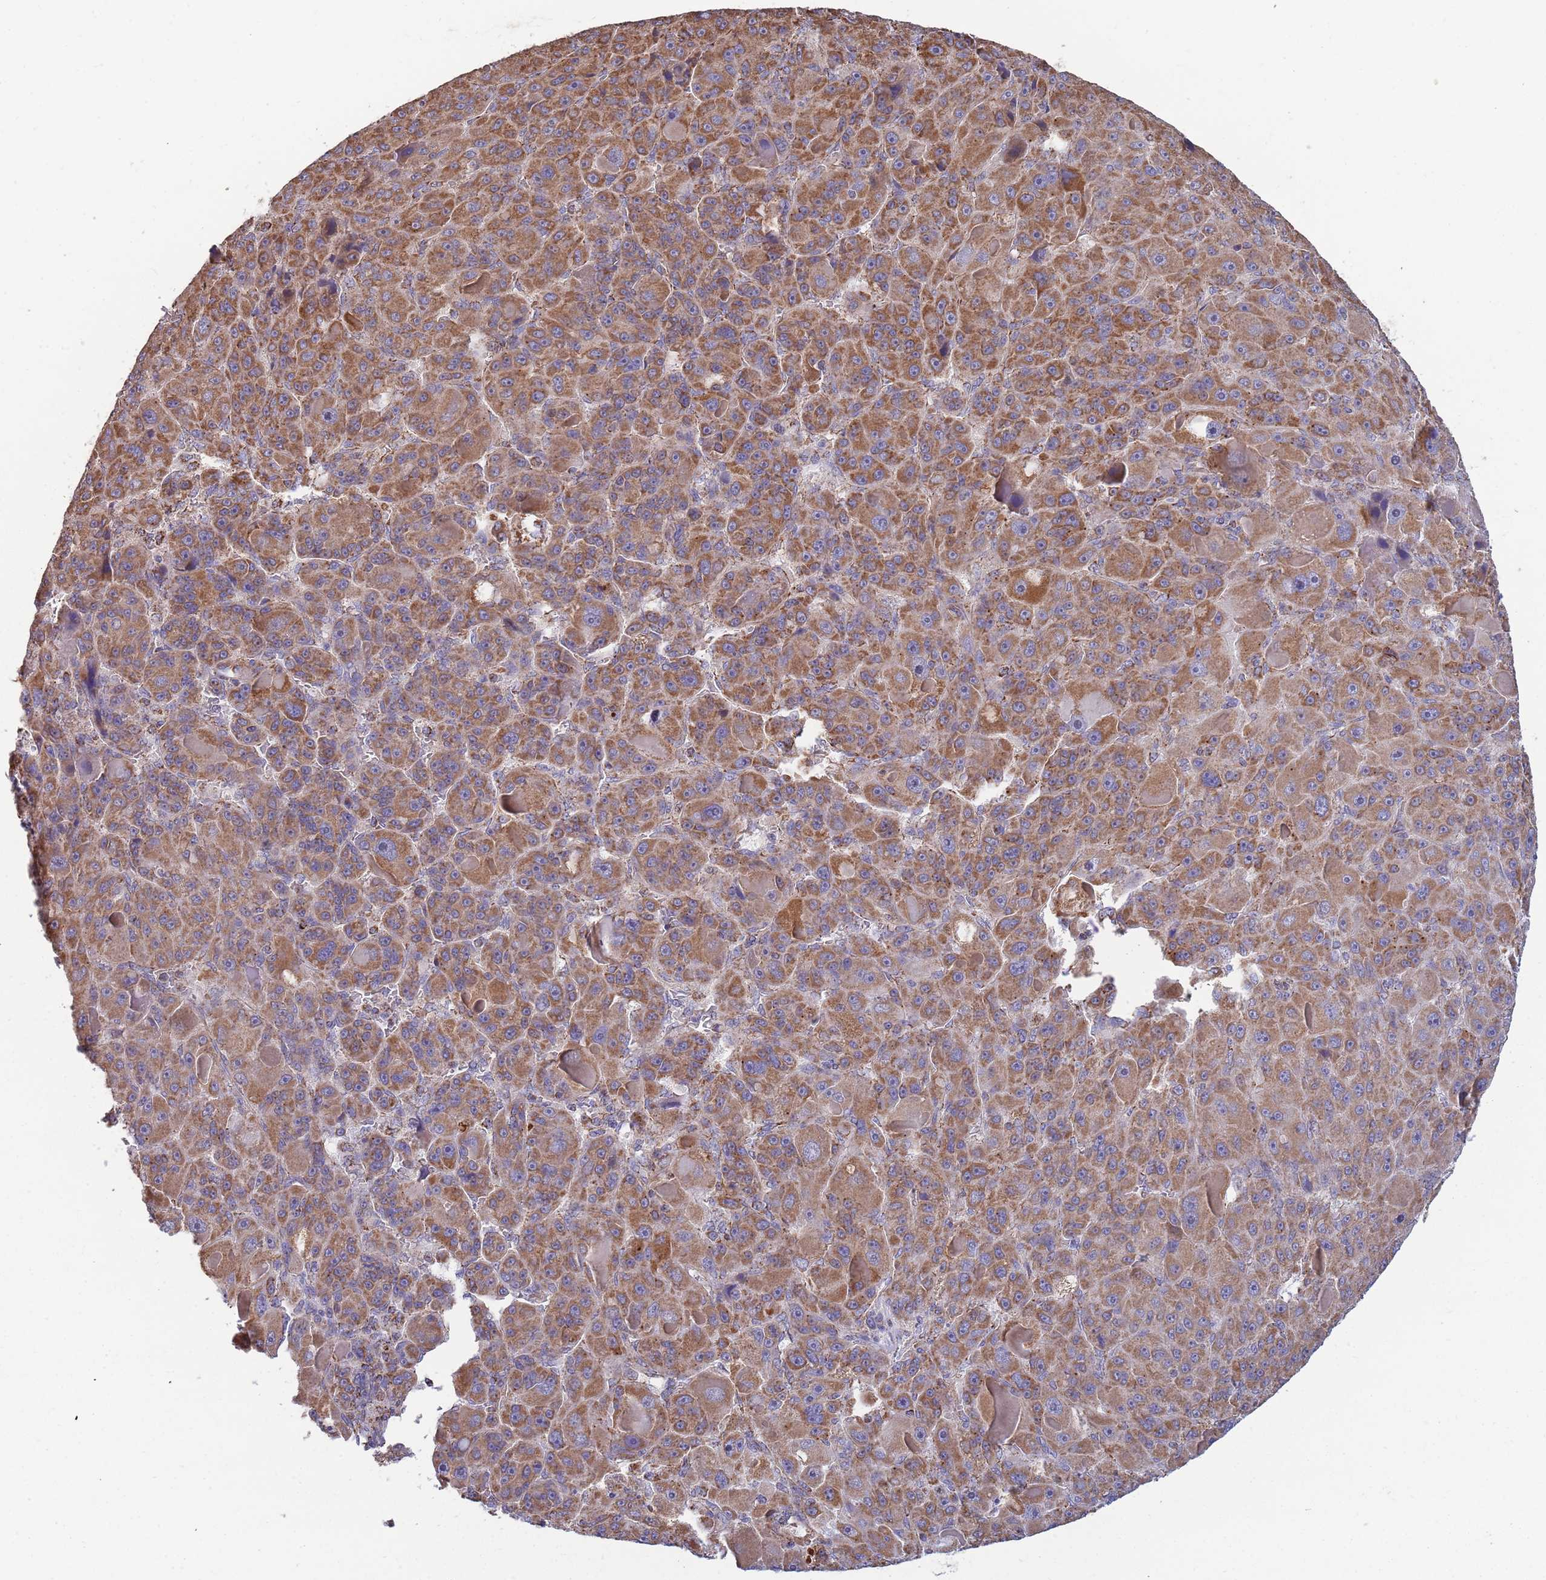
{"staining": {"intensity": "moderate", "quantity": ">75%", "location": "cytoplasmic/membranous"}, "tissue": "liver cancer", "cell_type": "Tumor cells", "image_type": "cancer", "snomed": [{"axis": "morphology", "description": "Carcinoma, Hepatocellular, NOS"}, {"axis": "topography", "description": "Liver"}], "caption": "Protein staining displays moderate cytoplasmic/membranous expression in approximately >75% of tumor cells in hepatocellular carcinoma (liver). (Stains: DAB in brown, nuclei in blue, Microscopy: brightfield microscopy at high magnification).", "gene": "VPS16", "patient": {"sex": "male", "age": 76}}